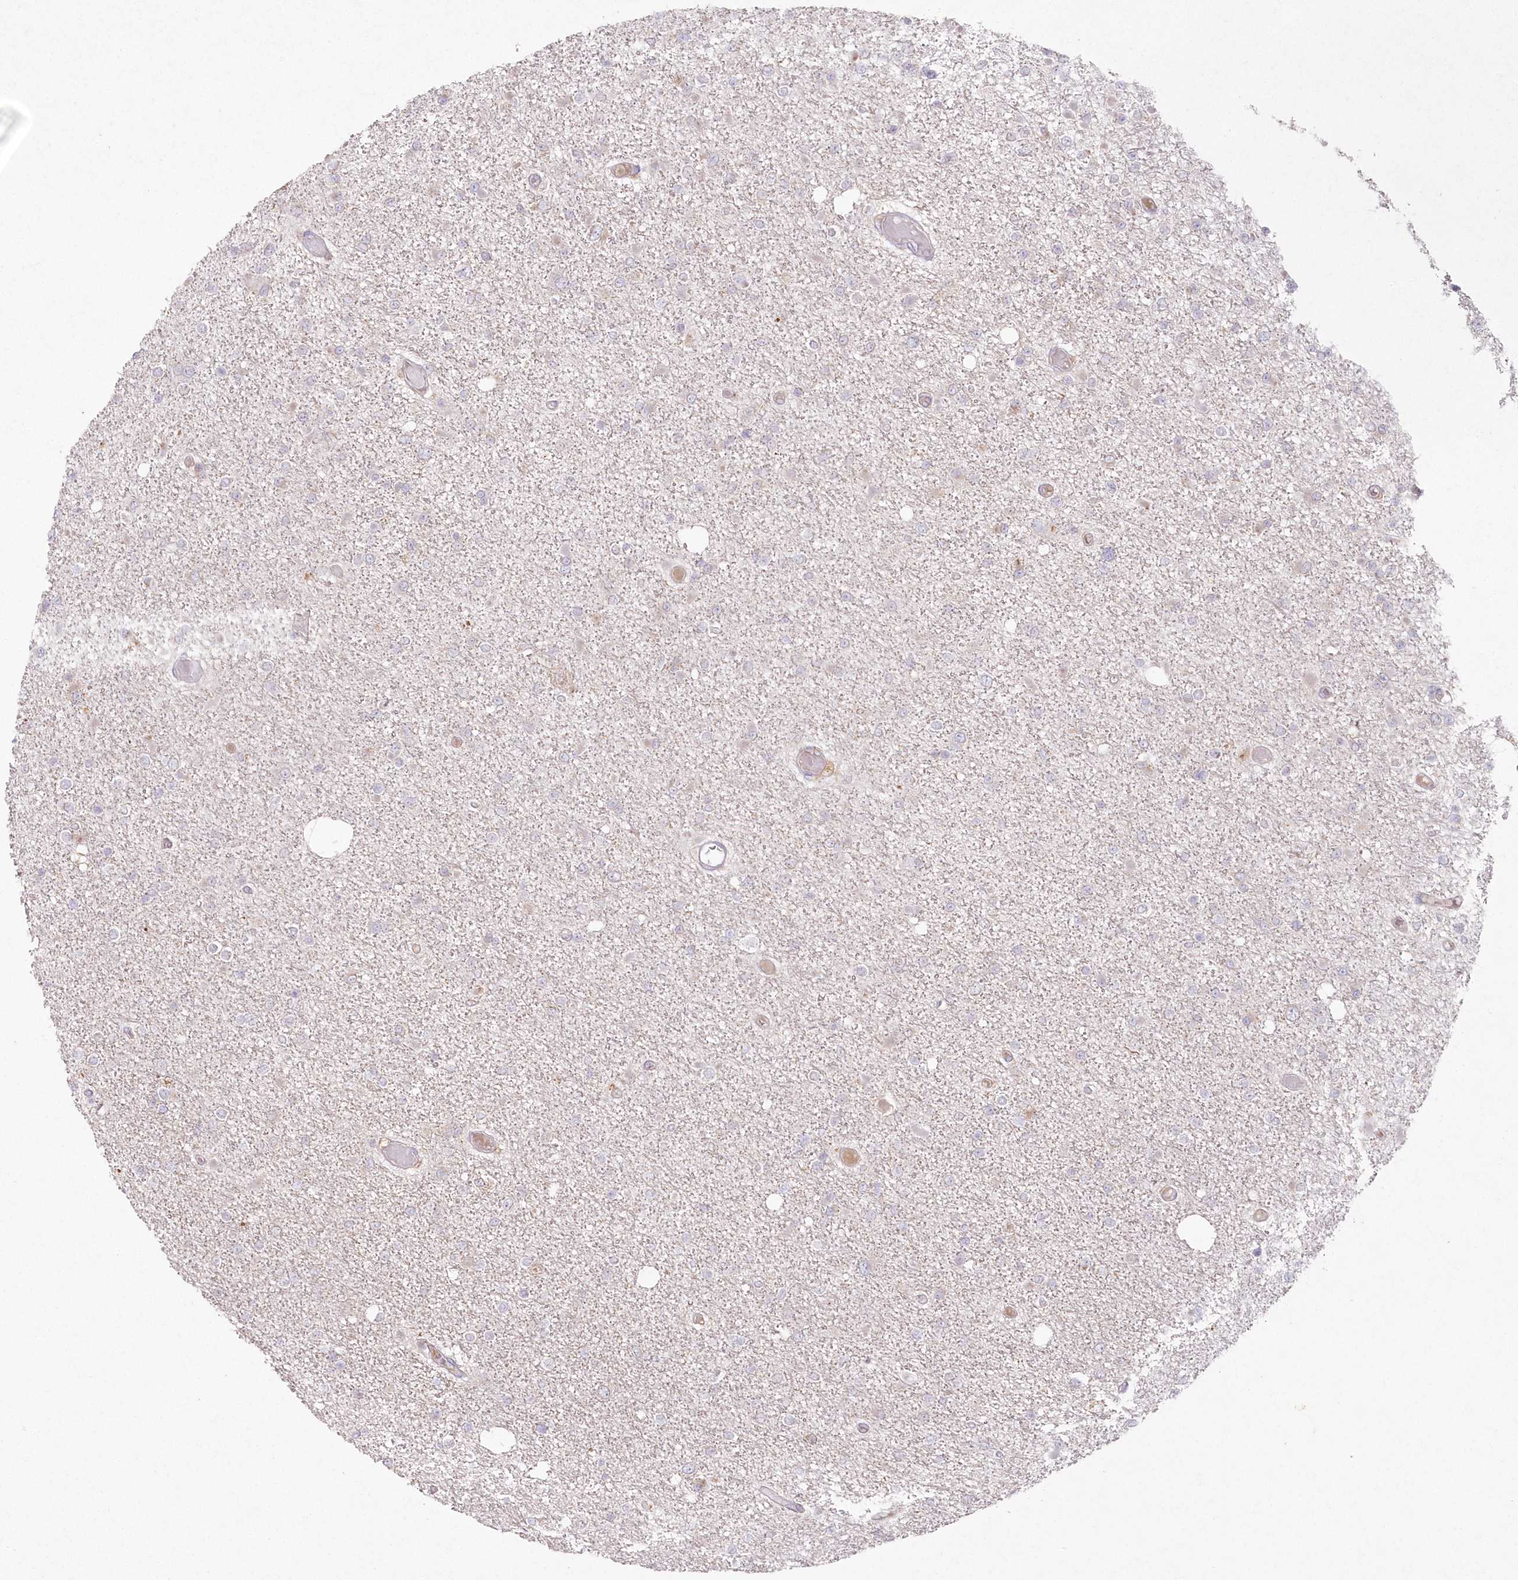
{"staining": {"intensity": "negative", "quantity": "none", "location": "none"}, "tissue": "glioma", "cell_type": "Tumor cells", "image_type": "cancer", "snomed": [{"axis": "morphology", "description": "Glioma, malignant, Low grade"}, {"axis": "topography", "description": "Brain"}], "caption": "The image reveals no significant expression in tumor cells of glioma.", "gene": "ARSB", "patient": {"sex": "female", "age": 22}}